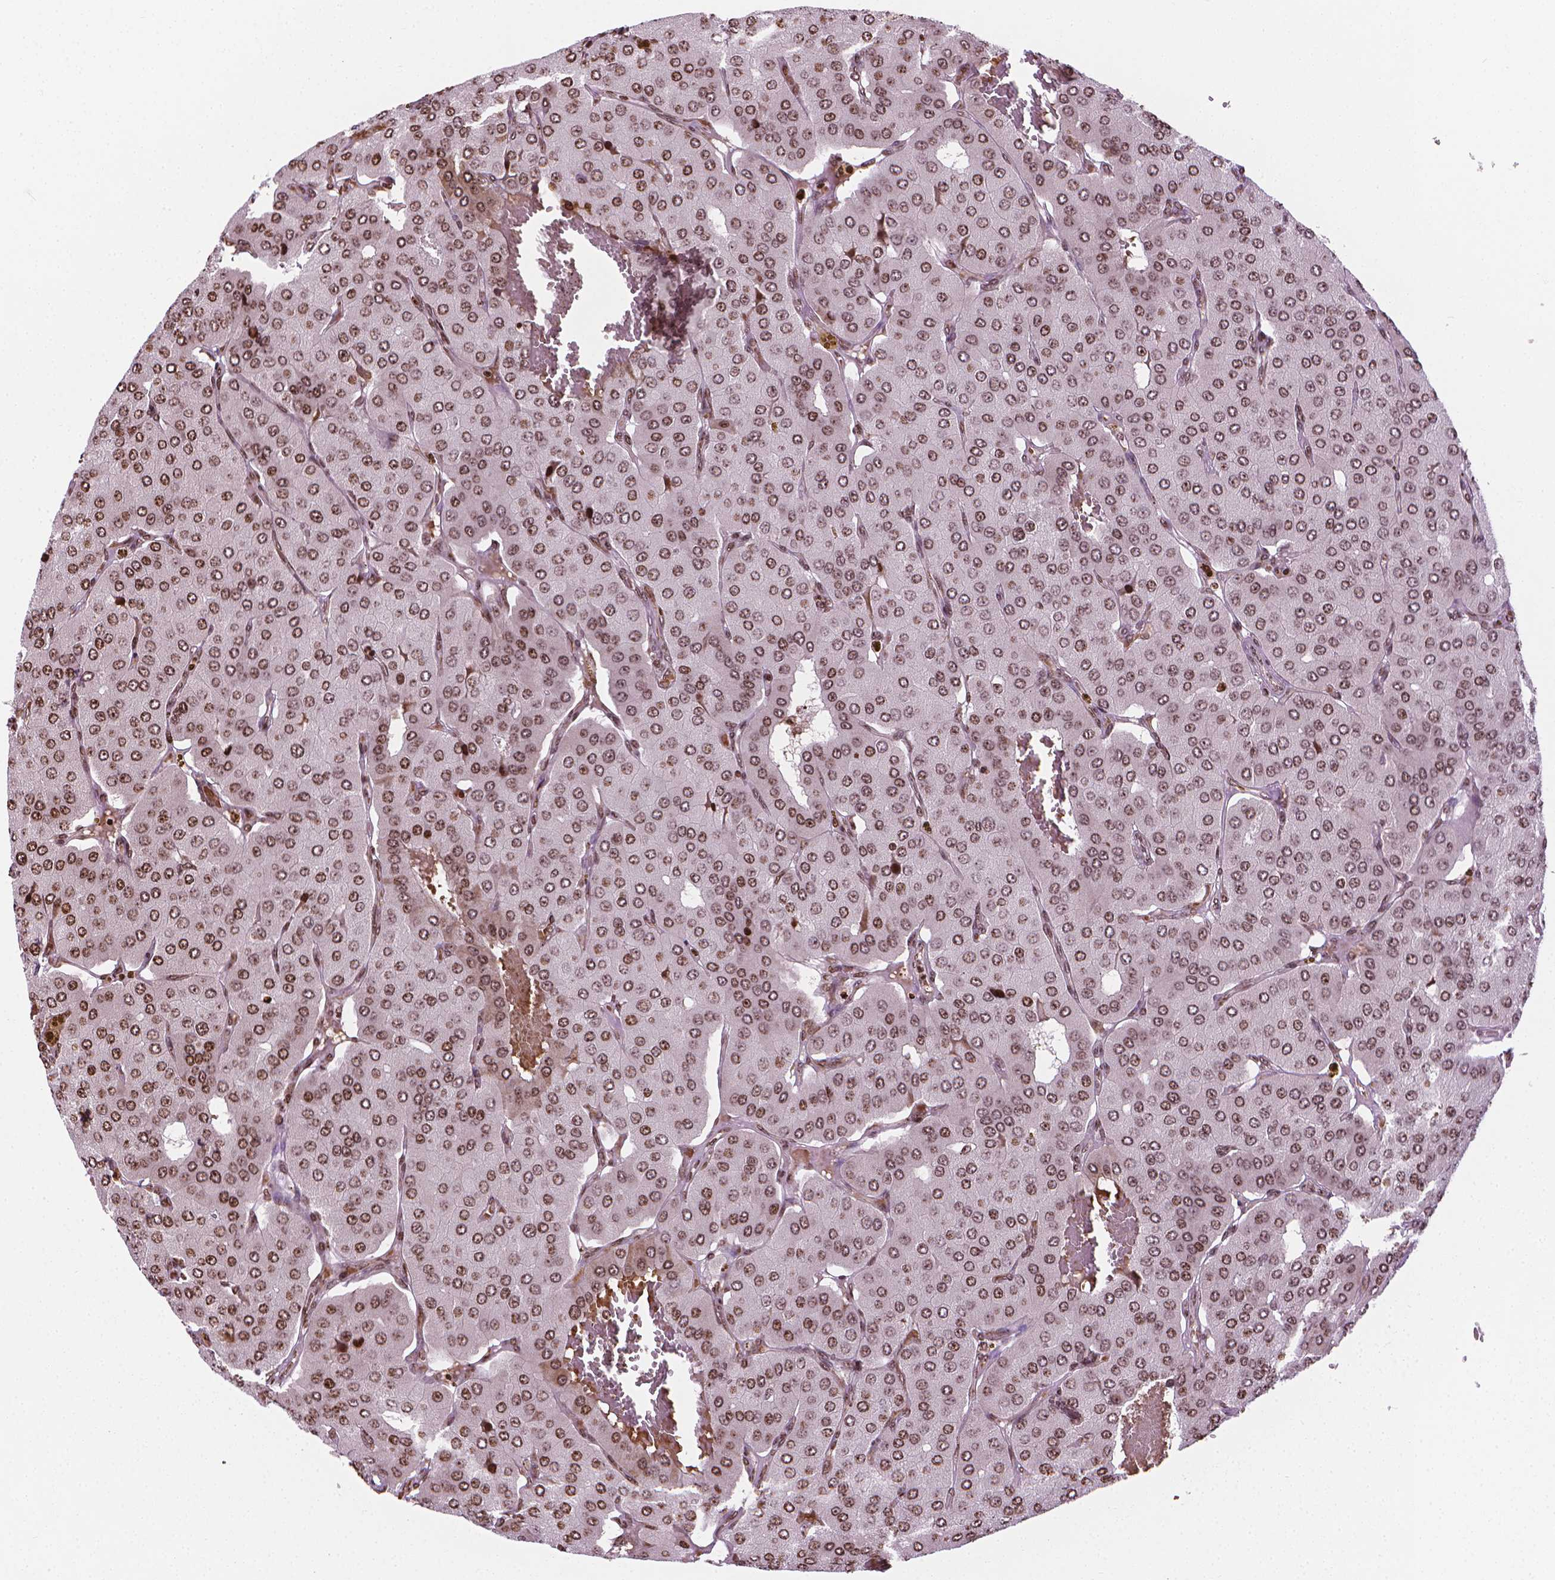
{"staining": {"intensity": "moderate", "quantity": ">75%", "location": "nuclear"}, "tissue": "parathyroid gland", "cell_type": "Glandular cells", "image_type": "normal", "snomed": [{"axis": "morphology", "description": "Normal tissue, NOS"}, {"axis": "morphology", "description": "Adenoma, NOS"}, {"axis": "topography", "description": "Parathyroid gland"}], "caption": "Immunohistochemical staining of normal human parathyroid gland exhibits medium levels of moderate nuclear staining in approximately >75% of glandular cells. The staining was performed using DAB (3,3'-diaminobenzidine) to visualize the protein expression in brown, while the nuclei were stained in blue with hematoxylin (Magnification: 20x).", "gene": "PIP4K2A", "patient": {"sex": "female", "age": 86}}